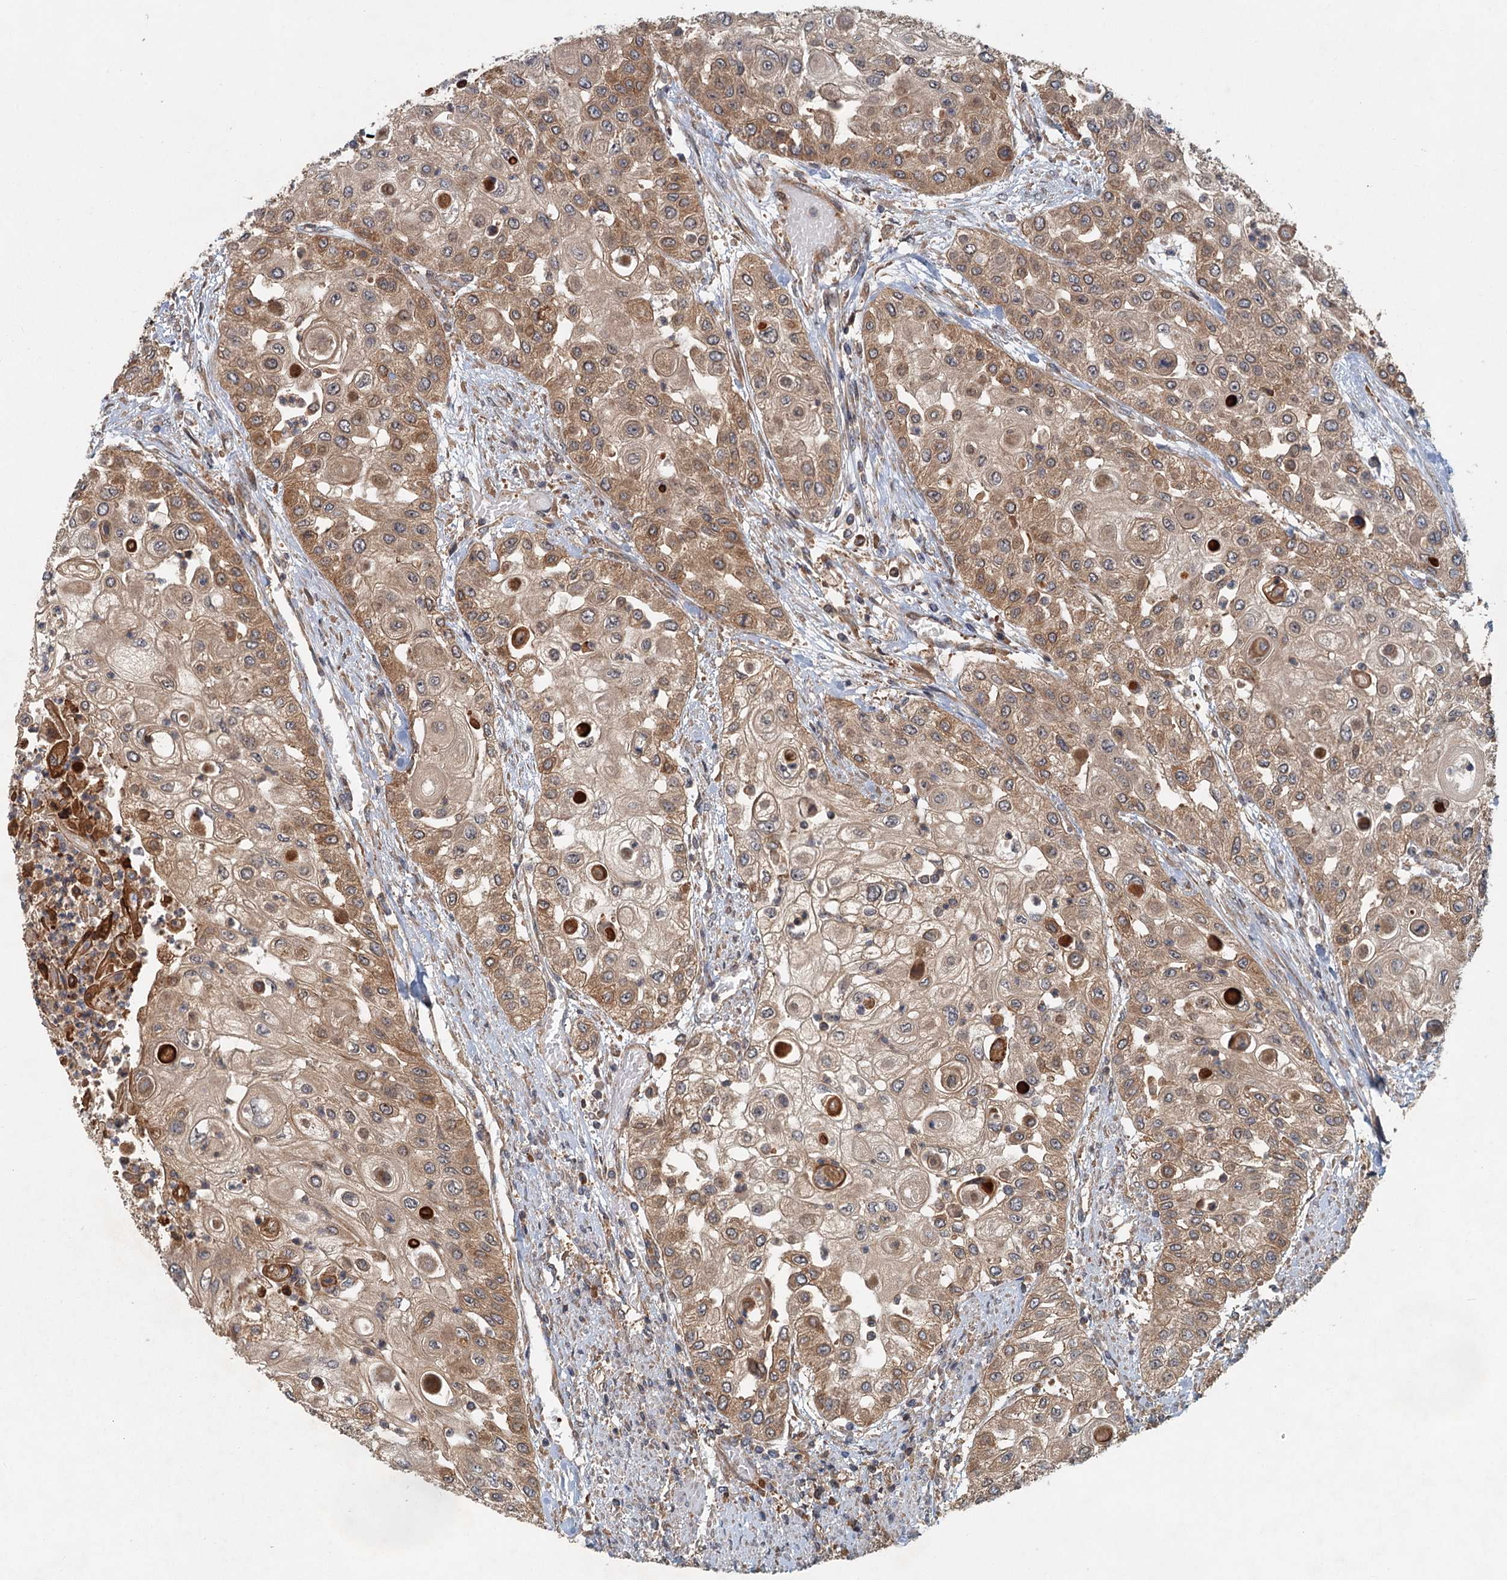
{"staining": {"intensity": "moderate", "quantity": ">75%", "location": "cytoplasmic/membranous"}, "tissue": "urothelial cancer", "cell_type": "Tumor cells", "image_type": "cancer", "snomed": [{"axis": "morphology", "description": "Urothelial carcinoma, High grade"}, {"axis": "topography", "description": "Urinary bladder"}], "caption": "Protein expression analysis of high-grade urothelial carcinoma reveals moderate cytoplasmic/membranous positivity in about >75% of tumor cells.", "gene": "ZNF527", "patient": {"sex": "female", "age": 79}}